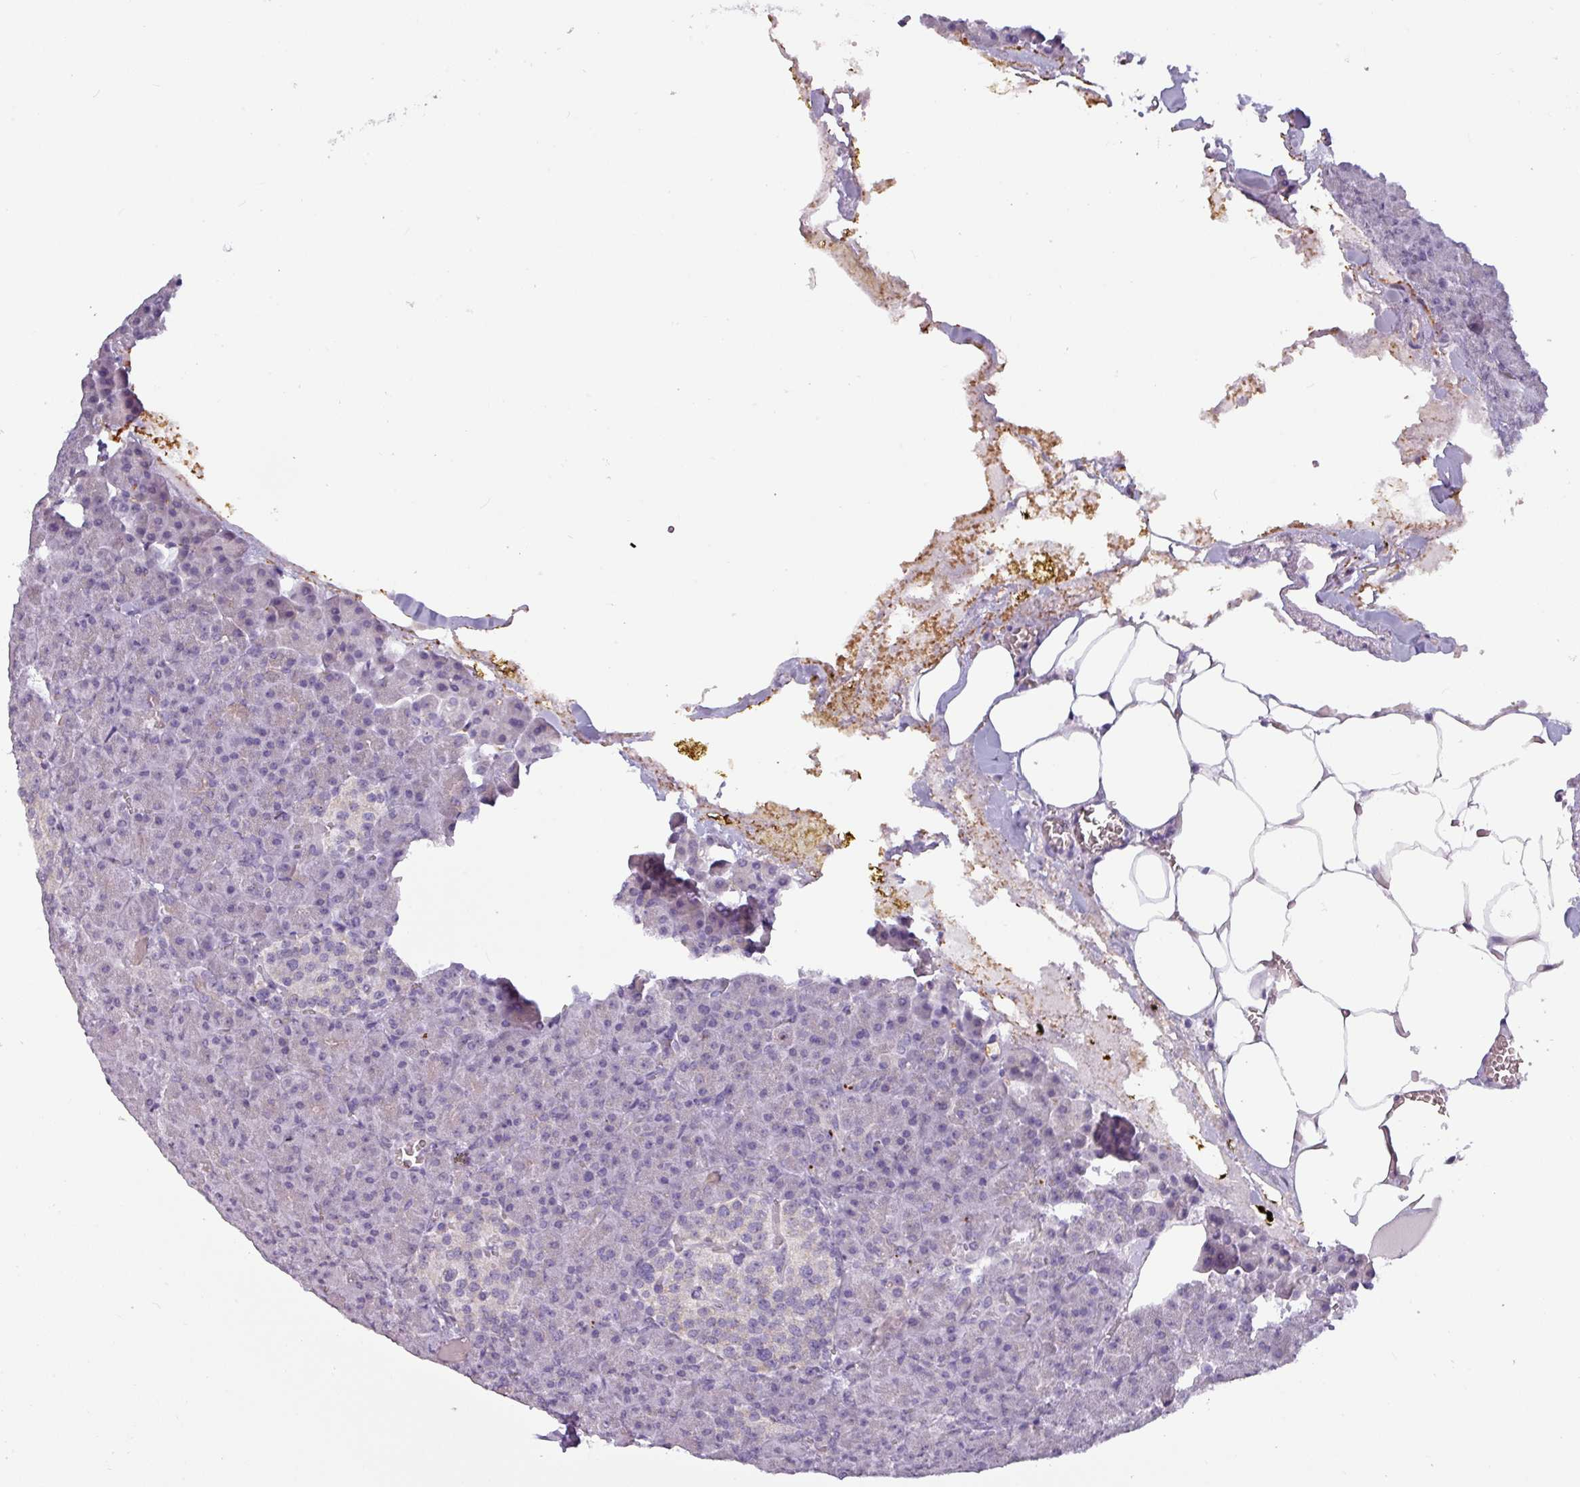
{"staining": {"intensity": "negative", "quantity": "none", "location": "none"}, "tissue": "pancreas", "cell_type": "Exocrine glandular cells", "image_type": "normal", "snomed": [{"axis": "morphology", "description": "Normal tissue, NOS"}, {"axis": "topography", "description": "Pancreas"}], "caption": "Exocrine glandular cells are negative for protein expression in normal human pancreas. The staining was performed using DAB to visualize the protein expression in brown, while the nuclei were stained in blue with hematoxylin (Magnification: 20x).", "gene": "SLC26A9", "patient": {"sex": "female", "age": 74}}